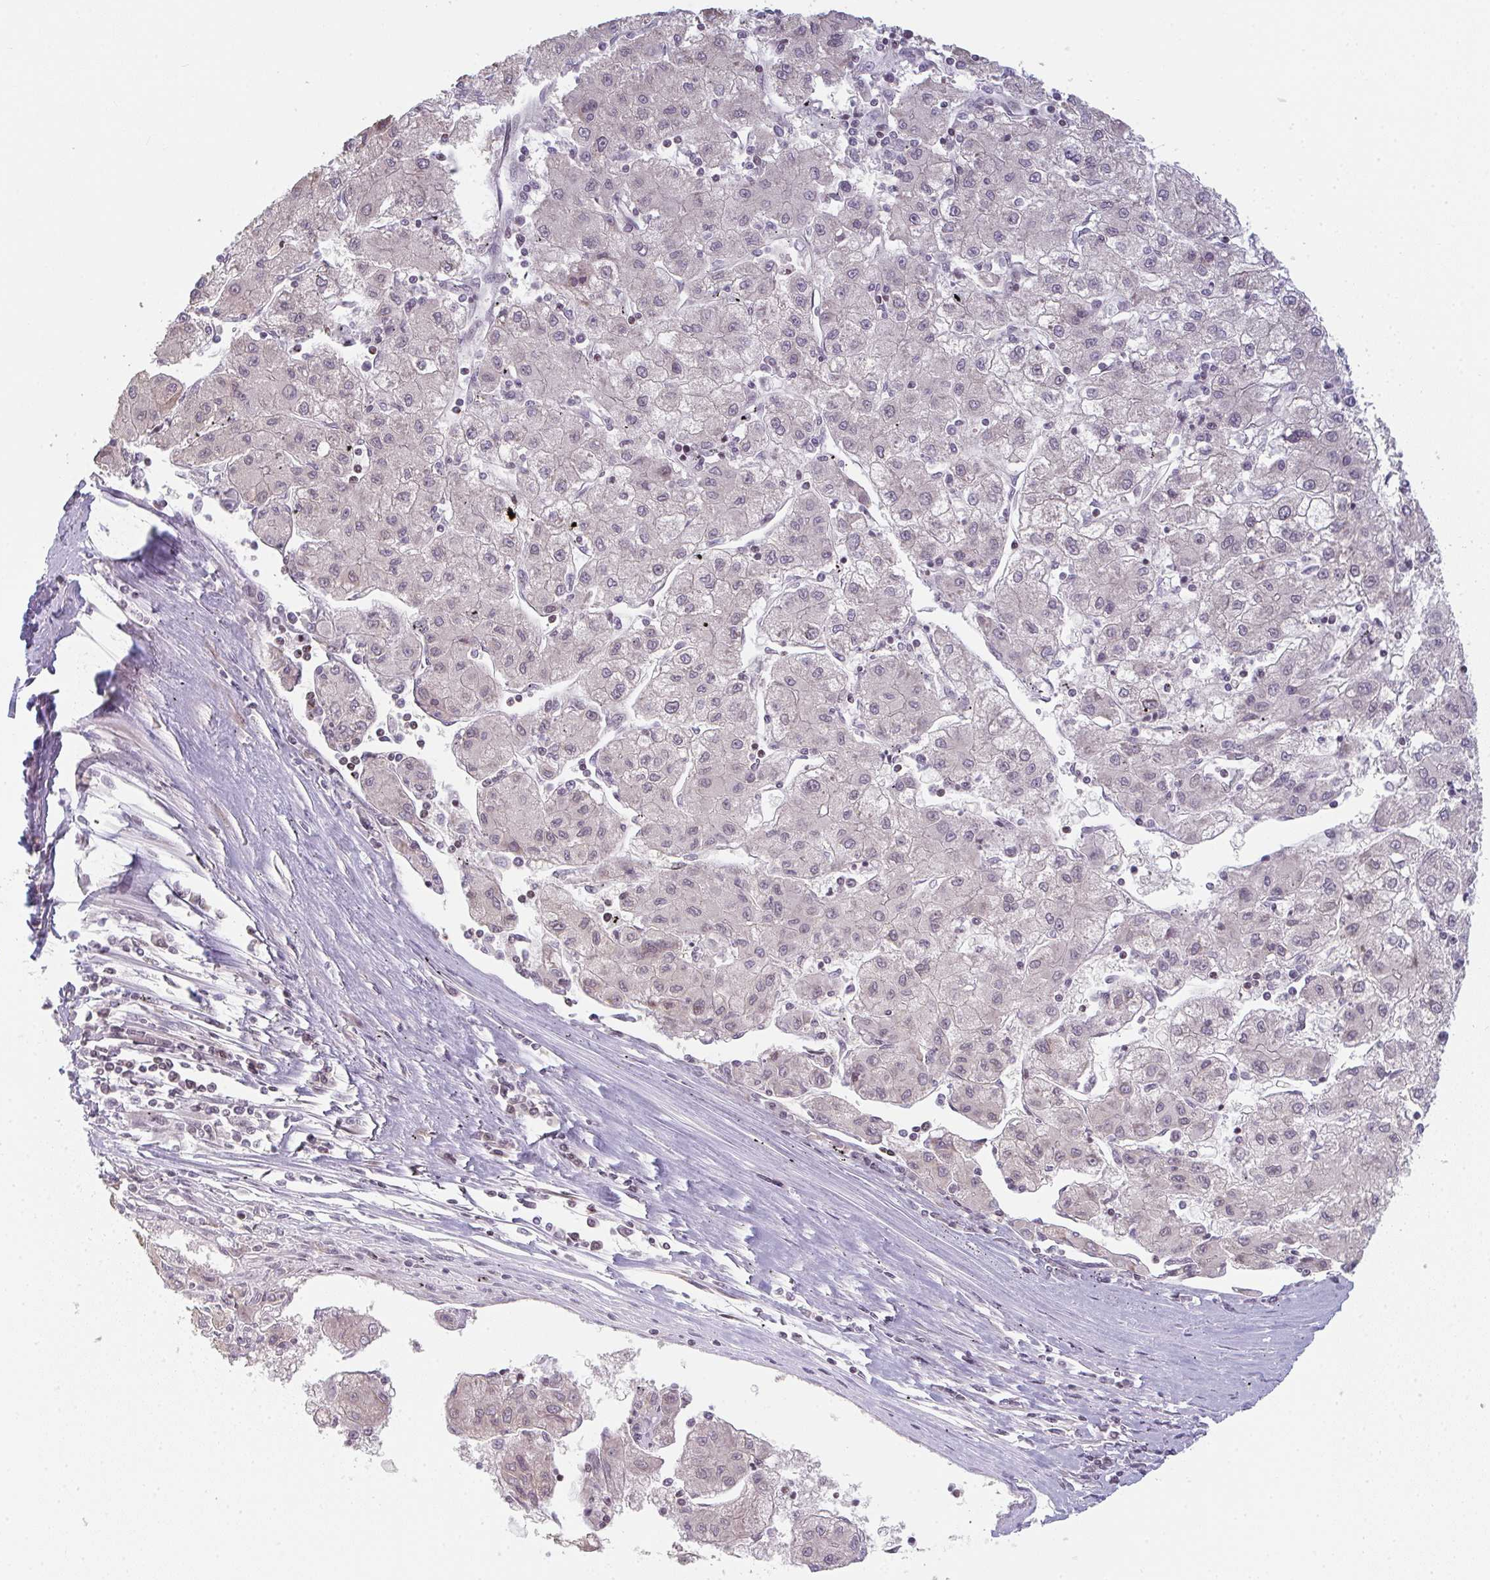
{"staining": {"intensity": "negative", "quantity": "none", "location": "none"}, "tissue": "liver cancer", "cell_type": "Tumor cells", "image_type": "cancer", "snomed": [{"axis": "morphology", "description": "Carcinoma, Hepatocellular, NOS"}, {"axis": "topography", "description": "Liver"}], "caption": "Protein analysis of liver hepatocellular carcinoma exhibits no significant positivity in tumor cells.", "gene": "TMEM237", "patient": {"sex": "male", "age": 72}}